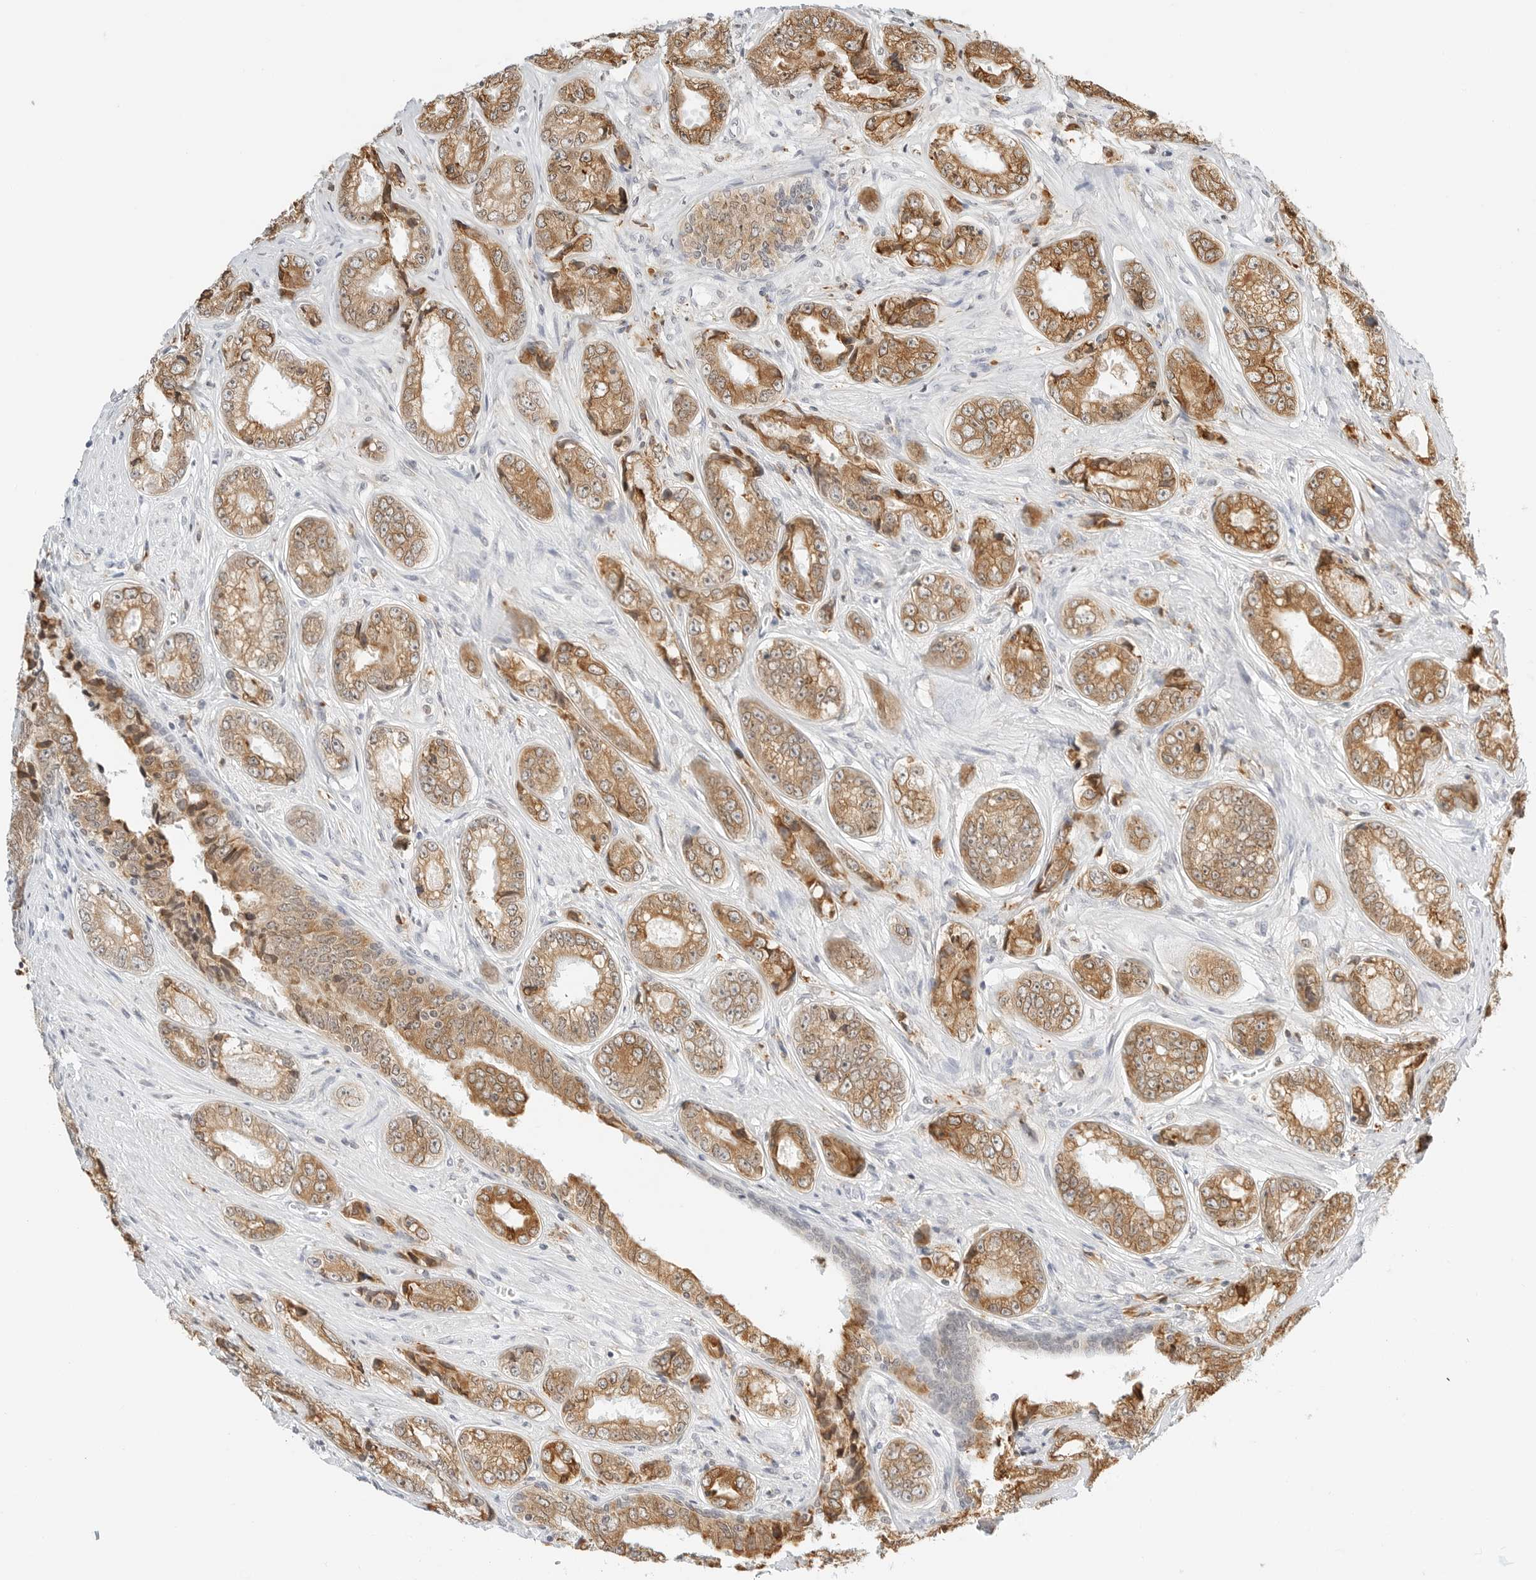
{"staining": {"intensity": "moderate", "quantity": ">75%", "location": "cytoplasmic/membranous"}, "tissue": "prostate cancer", "cell_type": "Tumor cells", "image_type": "cancer", "snomed": [{"axis": "morphology", "description": "Adenocarcinoma, High grade"}, {"axis": "topography", "description": "Prostate"}], "caption": "Immunohistochemical staining of prostate cancer displays medium levels of moderate cytoplasmic/membranous staining in about >75% of tumor cells.", "gene": "THEM4", "patient": {"sex": "male", "age": 61}}